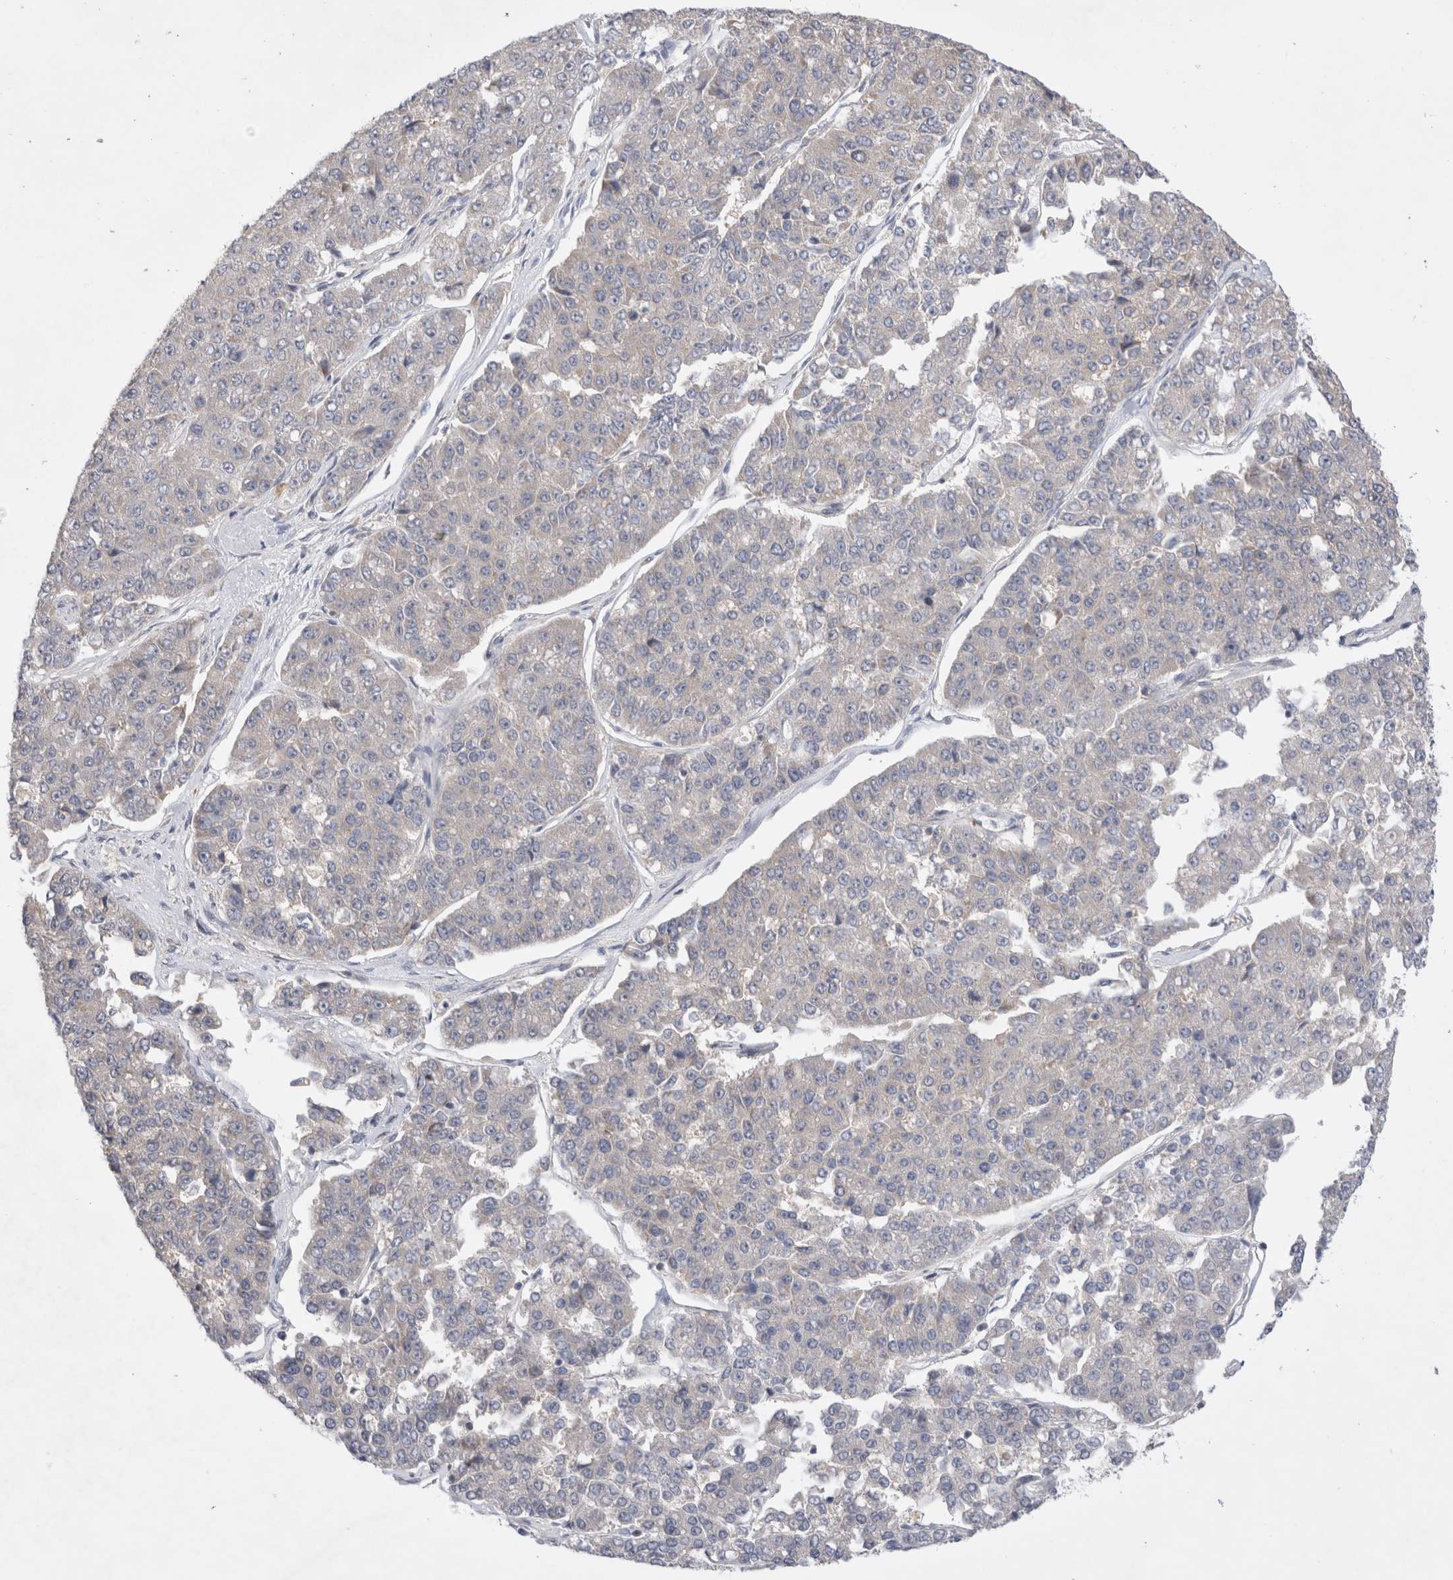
{"staining": {"intensity": "negative", "quantity": "none", "location": "none"}, "tissue": "pancreatic cancer", "cell_type": "Tumor cells", "image_type": "cancer", "snomed": [{"axis": "morphology", "description": "Adenocarcinoma, NOS"}, {"axis": "topography", "description": "Pancreas"}], "caption": "DAB immunohistochemical staining of pancreatic adenocarcinoma demonstrates no significant positivity in tumor cells.", "gene": "IFT74", "patient": {"sex": "male", "age": 50}}